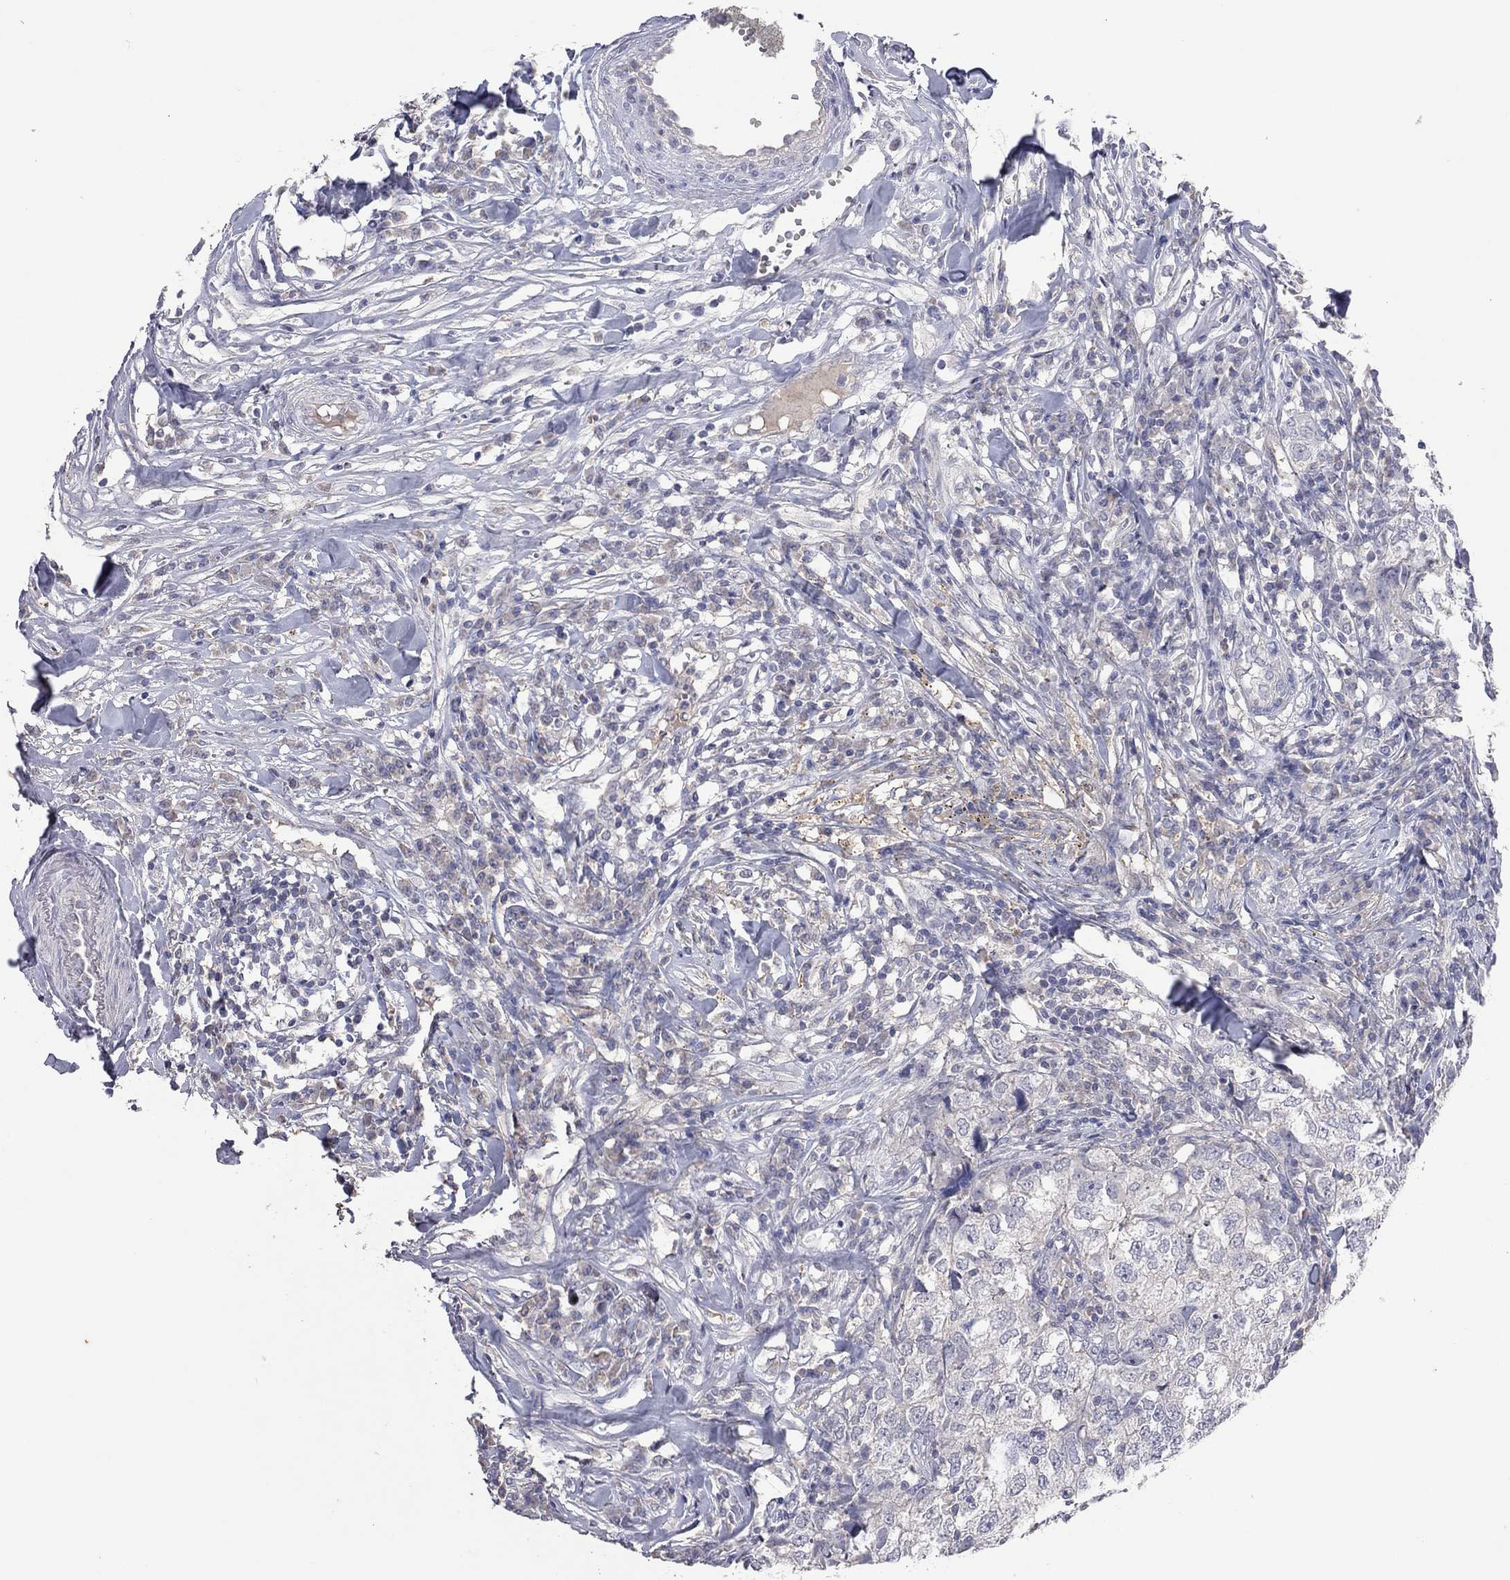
{"staining": {"intensity": "negative", "quantity": "none", "location": "none"}, "tissue": "breast cancer", "cell_type": "Tumor cells", "image_type": "cancer", "snomed": [{"axis": "morphology", "description": "Duct carcinoma"}, {"axis": "topography", "description": "Breast"}], "caption": "DAB (3,3'-diaminobenzidine) immunohistochemical staining of human breast cancer (intraductal carcinoma) demonstrates no significant positivity in tumor cells. (Immunohistochemistry, brightfield microscopy, high magnification).", "gene": "MMP13", "patient": {"sex": "female", "age": 30}}